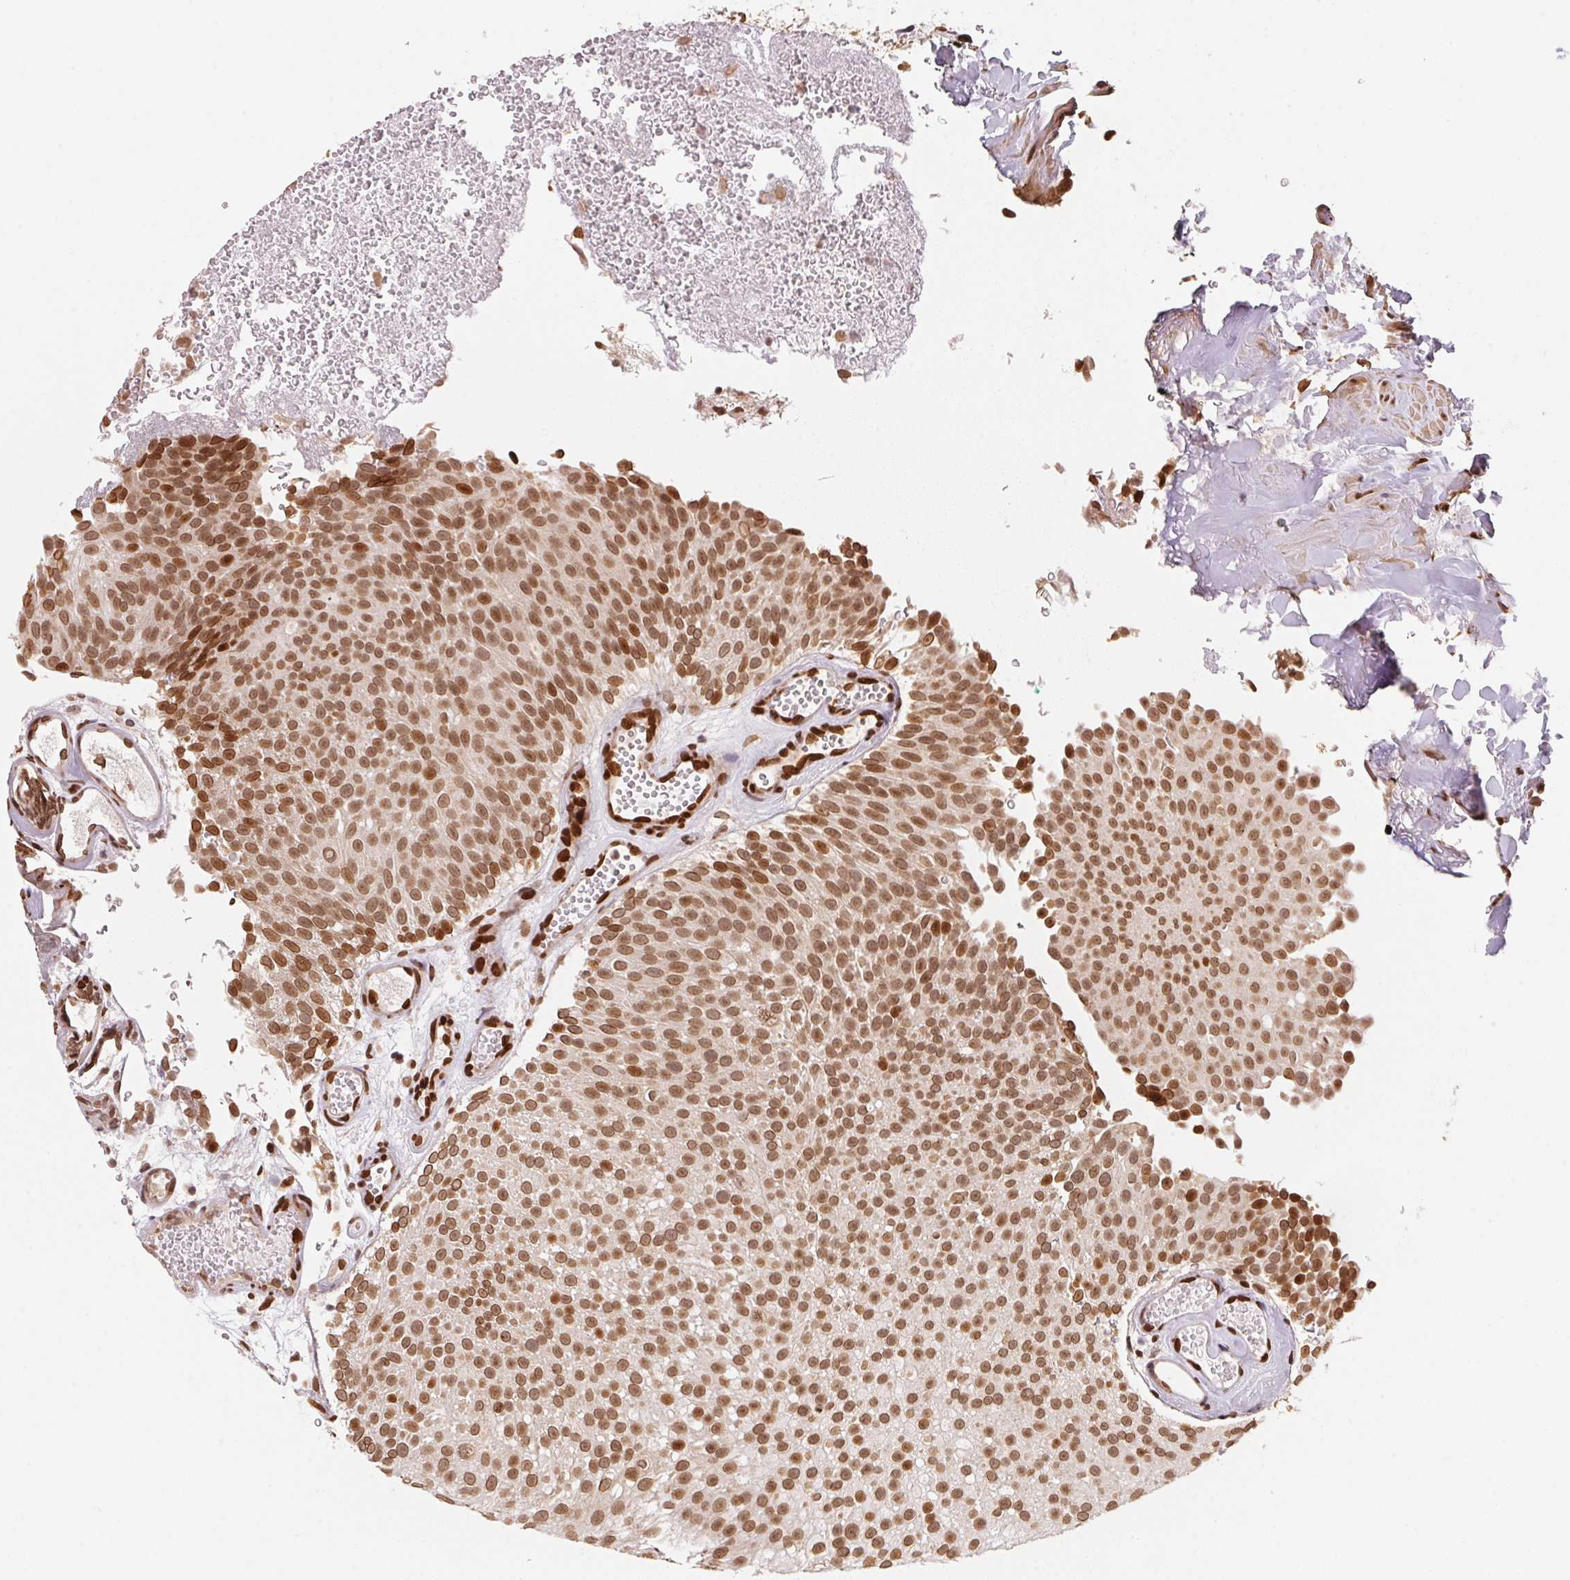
{"staining": {"intensity": "moderate", "quantity": ">75%", "location": "nuclear"}, "tissue": "urothelial cancer", "cell_type": "Tumor cells", "image_type": "cancer", "snomed": [{"axis": "morphology", "description": "Urothelial carcinoma, Low grade"}, {"axis": "topography", "description": "Urinary bladder"}], "caption": "Immunohistochemical staining of human urothelial cancer reveals medium levels of moderate nuclear protein positivity in about >75% of tumor cells. (Brightfield microscopy of DAB IHC at high magnification).", "gene": "SAP30BP", "patient": {"sex": "male", "age": 78}}